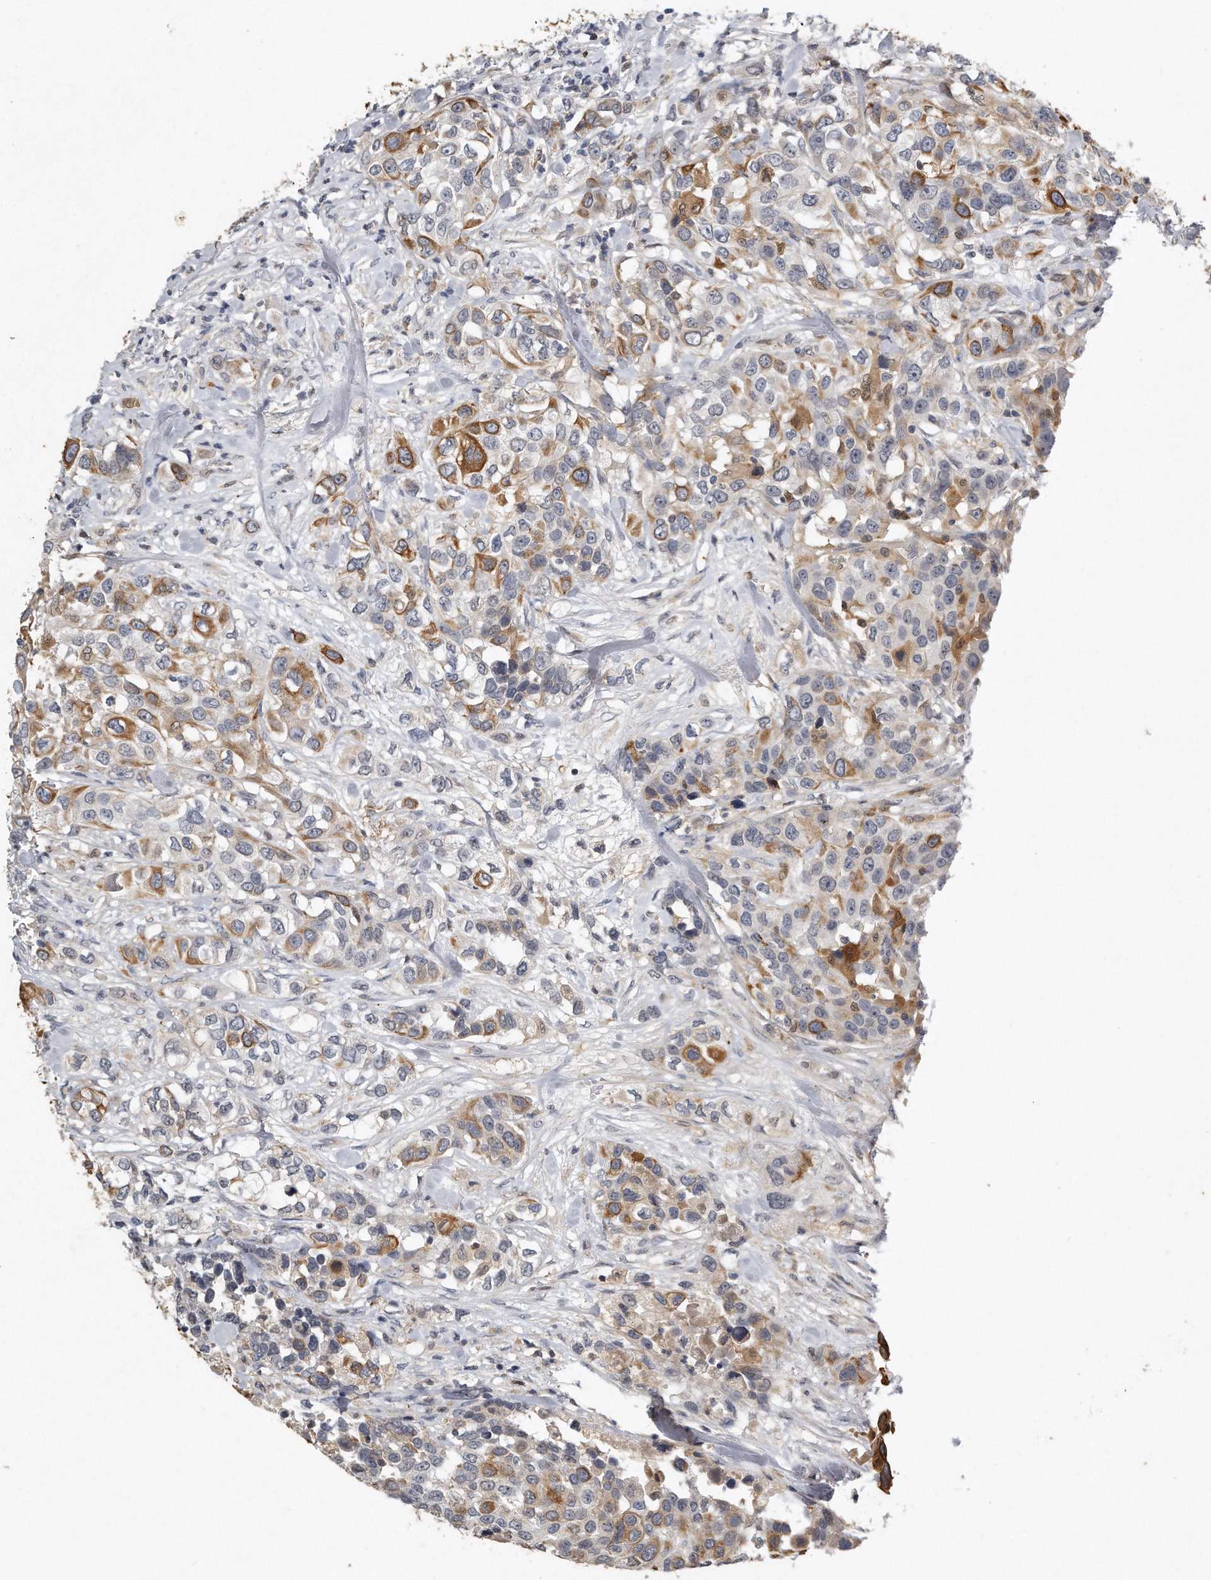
{"staining": {"intensity": "moderate", "quantity": "<25%", "location": "cytoplasmic/membranous"}, "tissue": "urothelial cancer", "cell_type": "Tumor cells", "image_type": "cancer", "snomed": [{"axis": "morphology", "description": "Urothelial carcinoma, High grade"}, {"axis": "topography", "description": "Urinary bladder"}], "caption": "DAB (3,3'-diaminobenzidine) immunohistochemical staining of human urothelial carcinoma (high-grade) displays moderate cytoplasmic/membranous protein positivity in about <25% of tumor cells.", "gene": "CAMK1", "patient": {"sex": "female", "age": 80}}